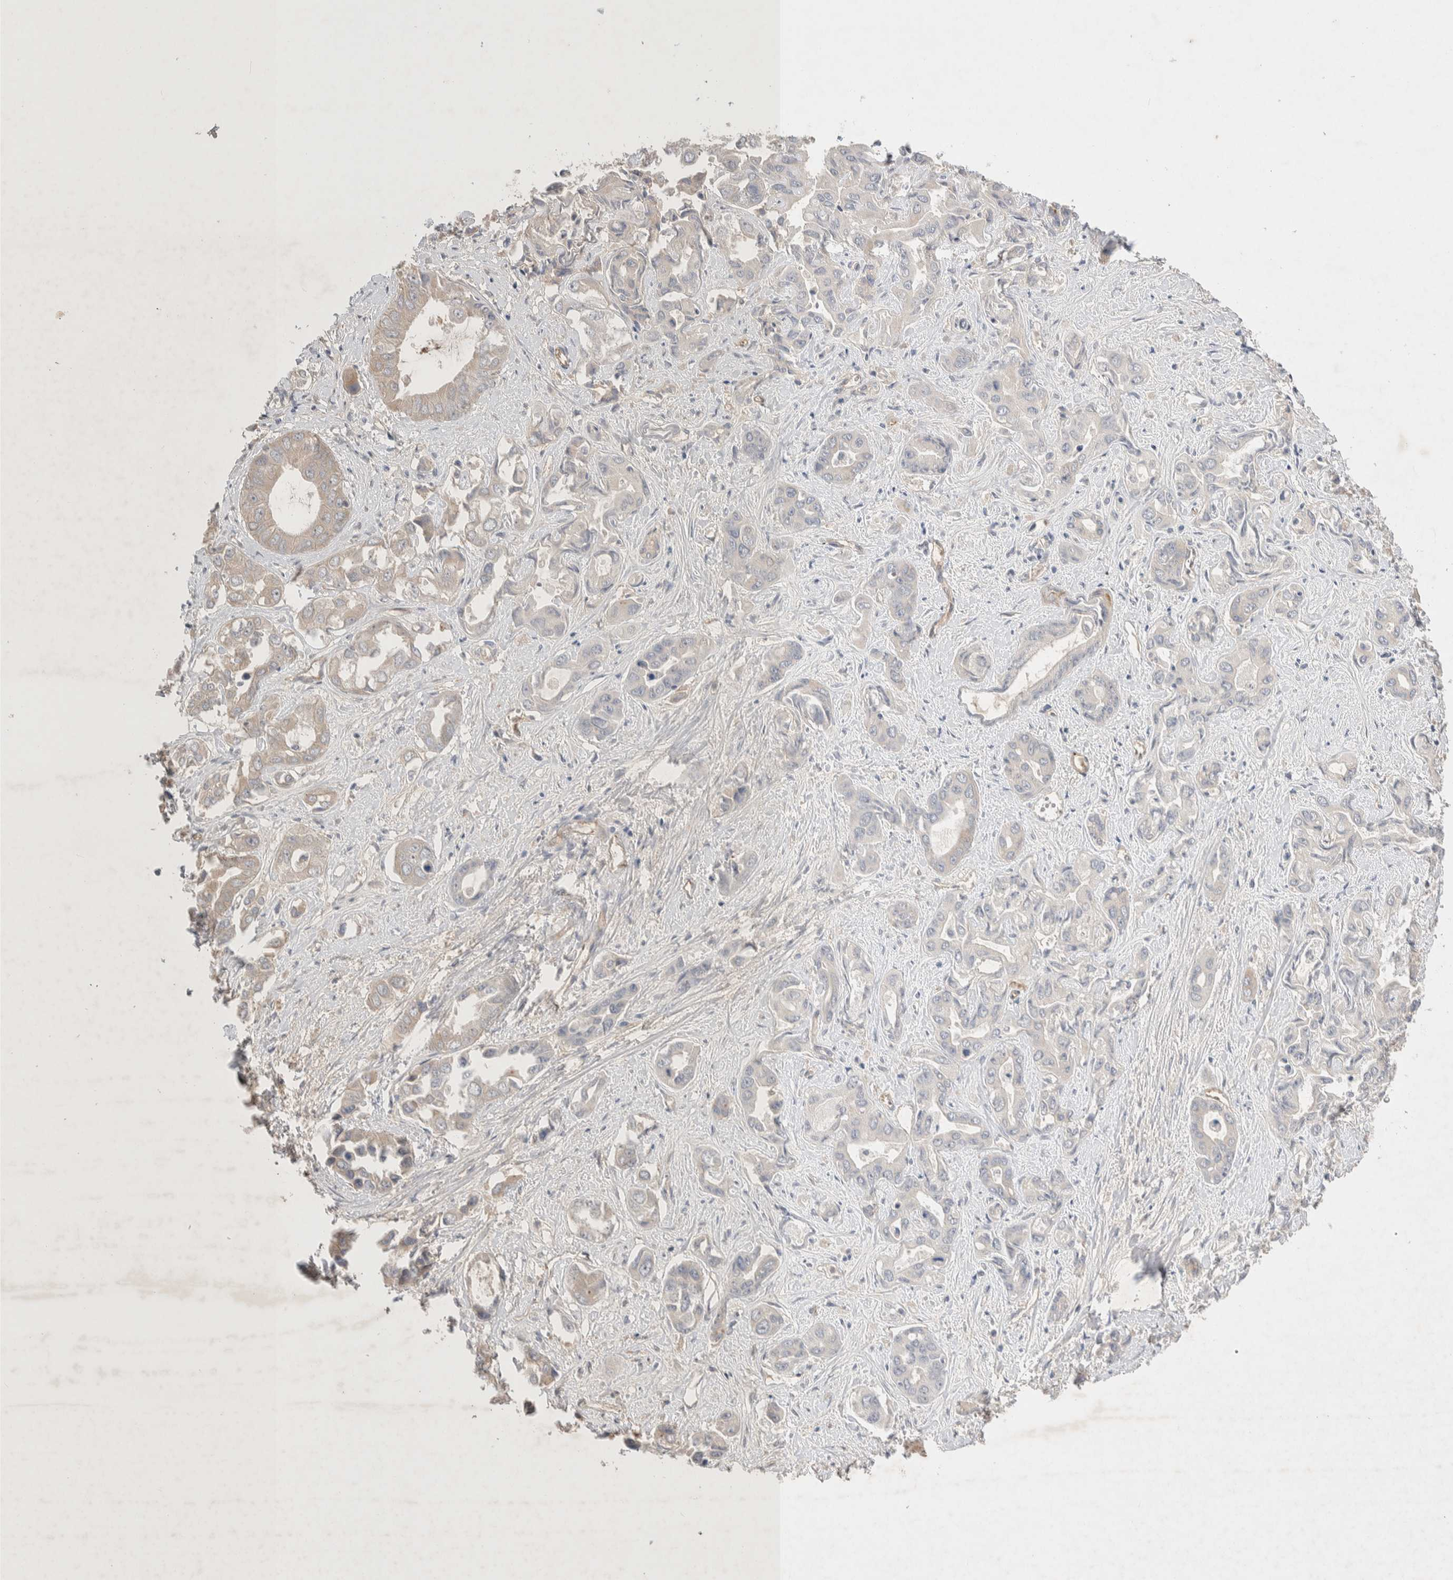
{"staining": {"intensity": "weak", "quantity": "25%-75%", "location": "cytoplasmic/membranous"}, "tissue": "liver cancer", "cell_type": "Tumor cells", "image_type": "cancer", "snomed": [{"axis": "morphology", "description": "Cholangiocarcinoma"}, {"axis": "topography", "description": "Liver"}], "caption": "Human cholangiocarcinoma (liver) stained for a protein (brown) exhibits weak cytoplasmic/membranous positive positivity in approximately 25%-75% of tumor cells.", "gene": "ZNF704", "patient": {"sex": "female", "age": 52}}